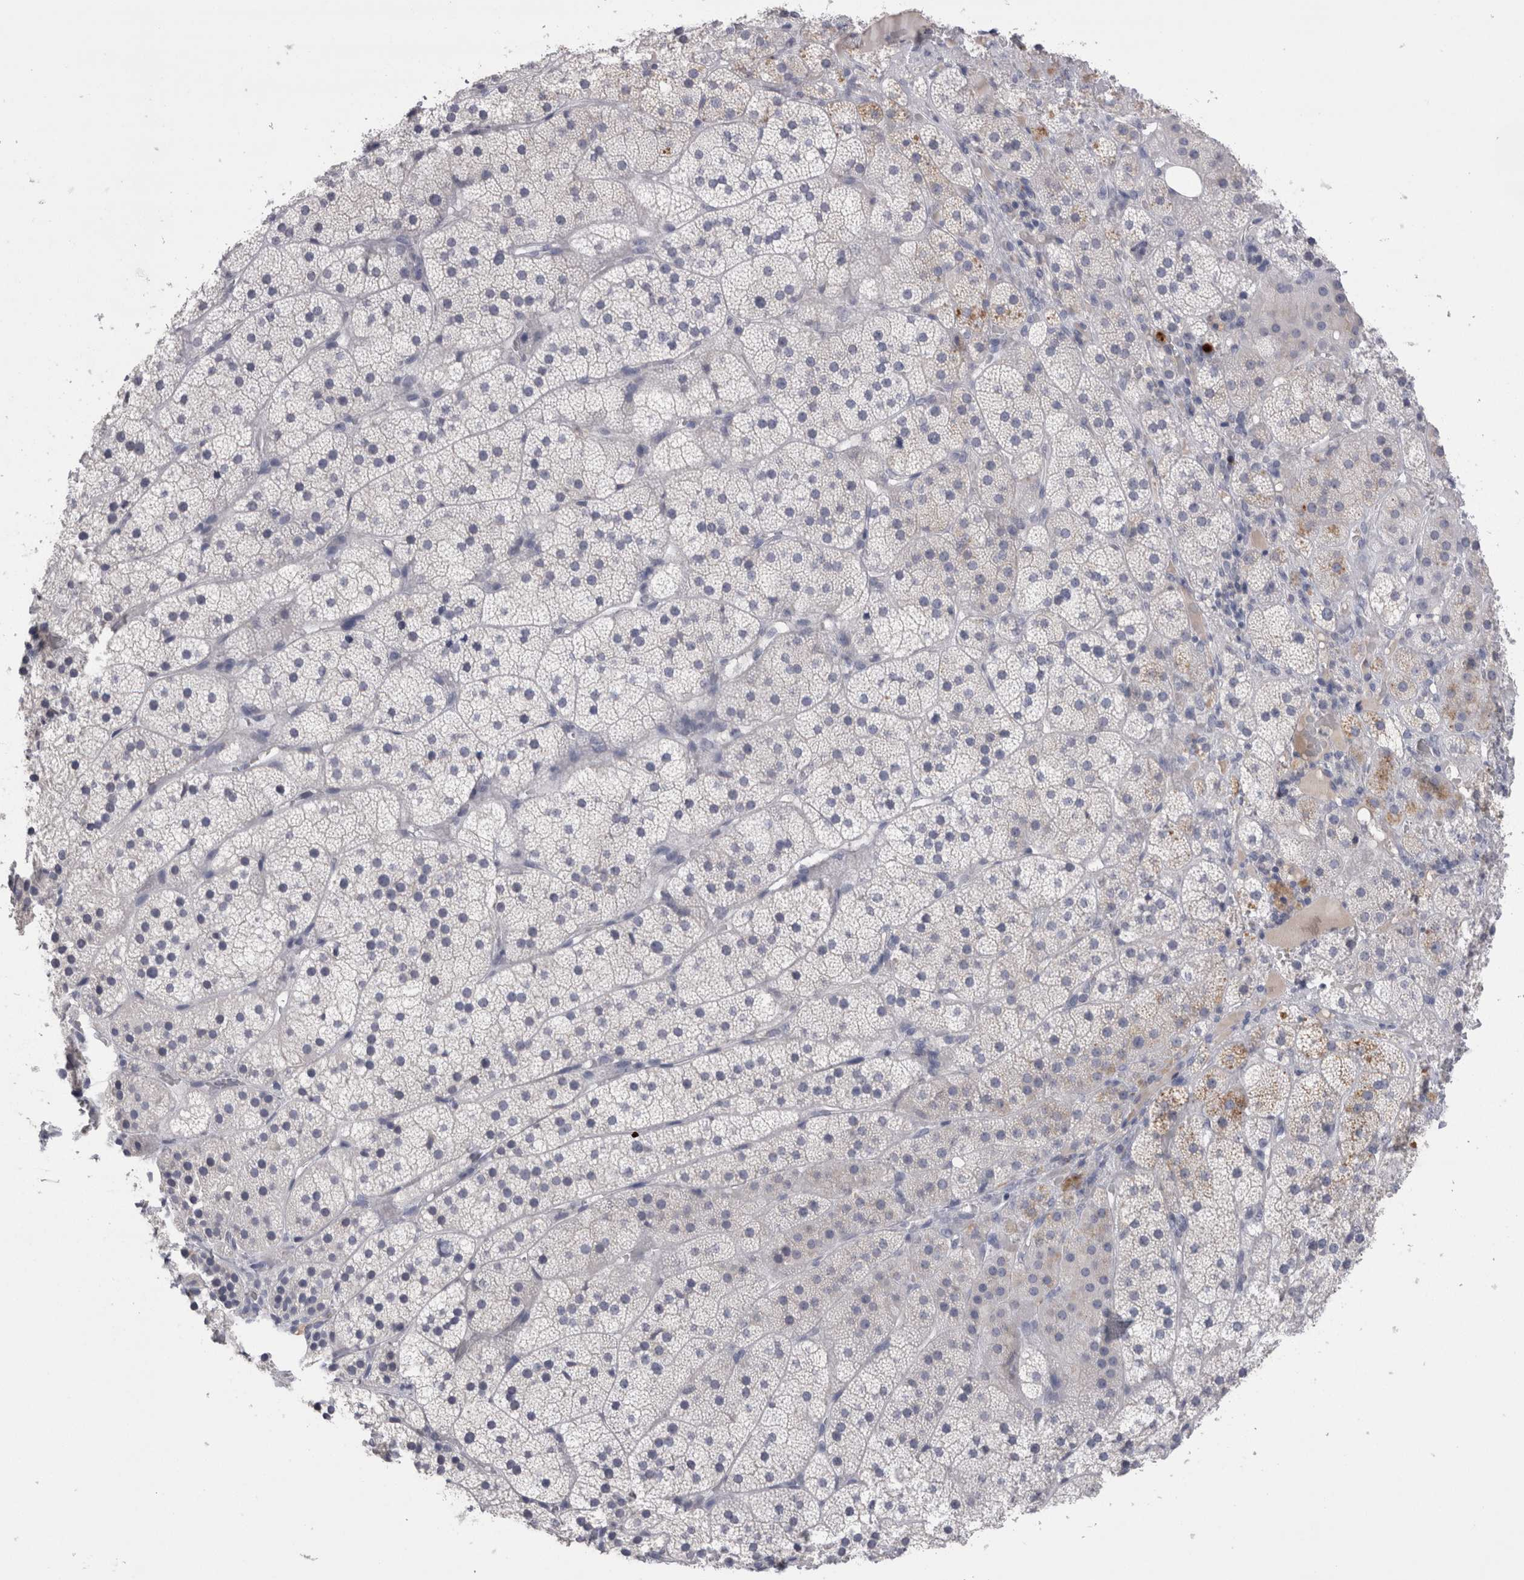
{"staining": {"intensity": "moderate", "quantity": "<25%", "location": "cytoplasmic/membranous"}, "tissue": "adrenal gland", "cell_type": "Glandular cells", "image_type": "normal", "snomed": [{"axis": "morphology", "description": "Normal tissue, NOS"}, {"axis": "topography", "description": "Adrenal gland"}], "caption": "Glandular cells exhibit moderate cytoplasmic/membranous staining in about <25% of cells in normal adrenal gland.", "gene": "REG1A", "patient": {"sex": "female", "age": 44}}